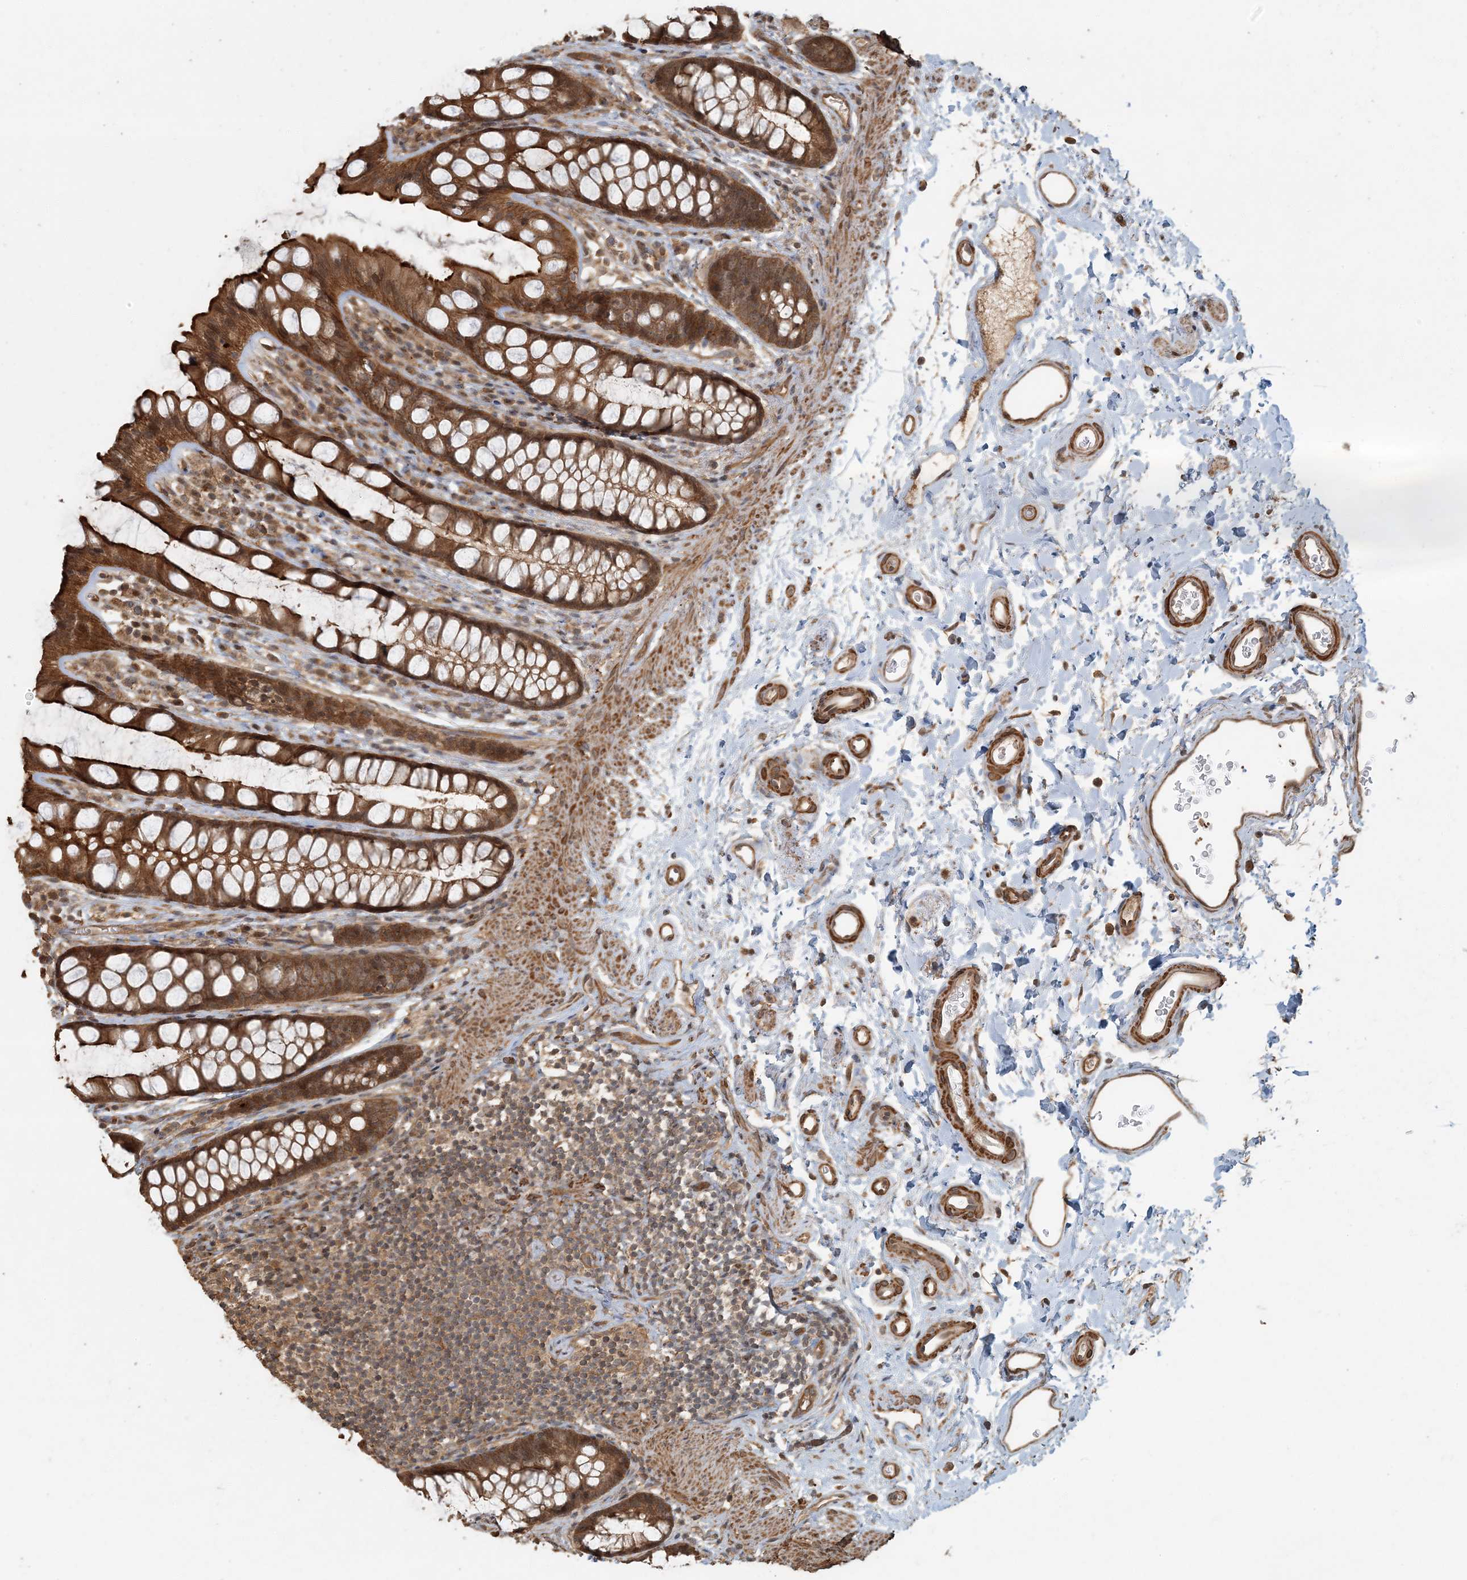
{"staining": {"intensity": "strong", "quantity": ">75%", "location": "cytoplasmic/membranous"}, "tissue": "rectum", "cell_type": "Glandular cells", "image_type": "normal", "snomed": [{"axis": "morphology", "description": "Normal tissue, NOS"}, {"axis": "topography", "description": "Rectum"}], "caption": "Immunohistochemistry (IHC) staining of benign rectum, which reveals high levels of strong cytoplasmic/membranous staining in about >75% of glandular cells indicating strong cytoplasmic/membranous protein staining. The staining was performed using DAB (3,3'-diaminobenzidine) (brown) for protein detection and nuclei were counterstained in hematoxylin (blue).", "gene": "AK9", "patient": {"sex": "female", "age": 65}}